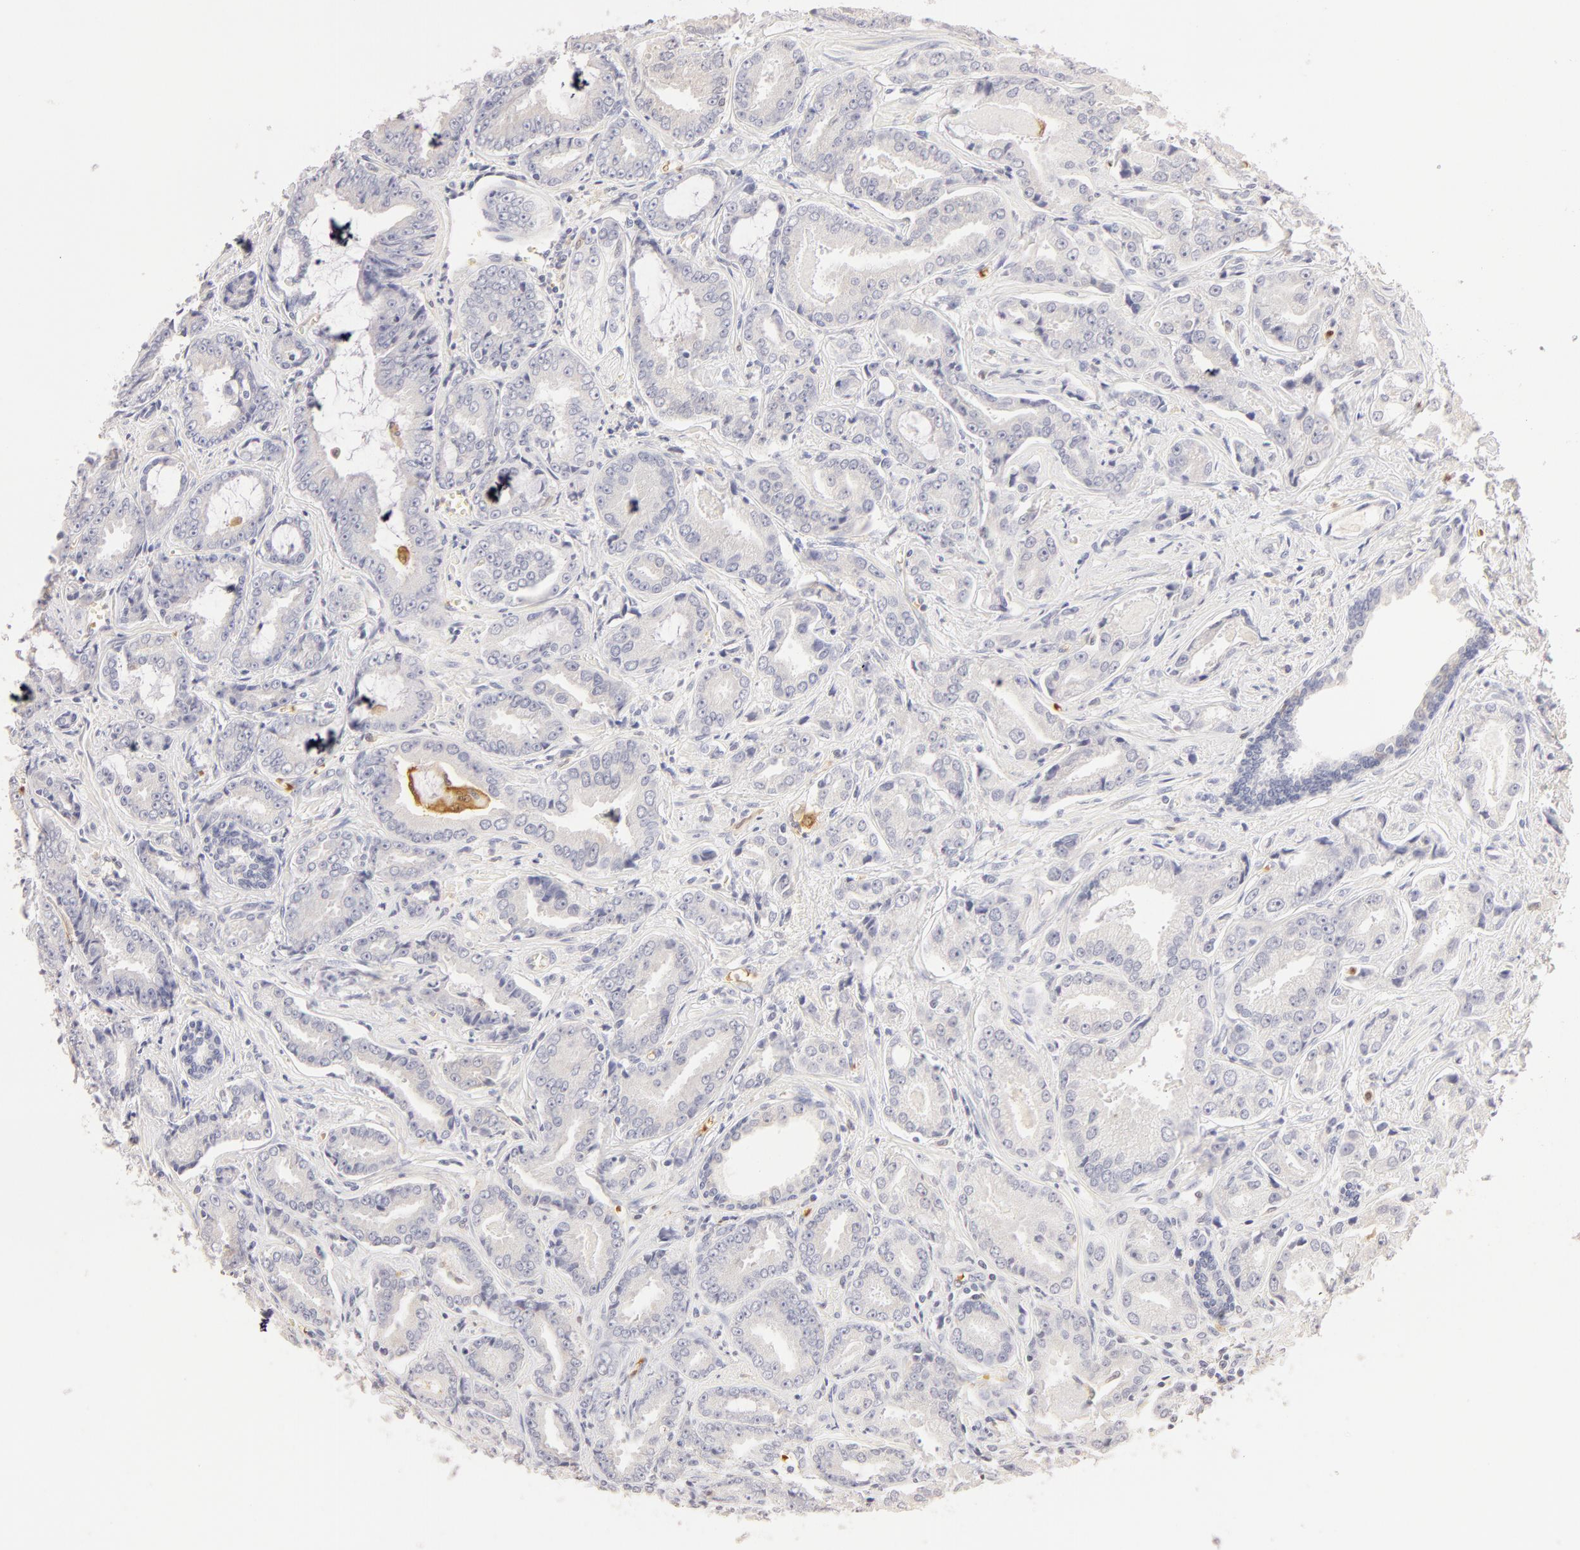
{"staining": {"intensity": "negative", "quantity": "none", "location": "none"}, "tissue": "prostate cancer", "cell_type": "Tumor cells", "image_type": "cancer", "snomed": [{"axis": "morphology", "description": "Adenocarcinoma, Low grade"}, {"axis": "topography", "description": "Prostate"}], "caption": "An image of human low-grade adenocarcinoma (prostate) is negative for staining in tumor cells.", "gene": "CA2", "patient": {"sex": "male", "age": 65}}